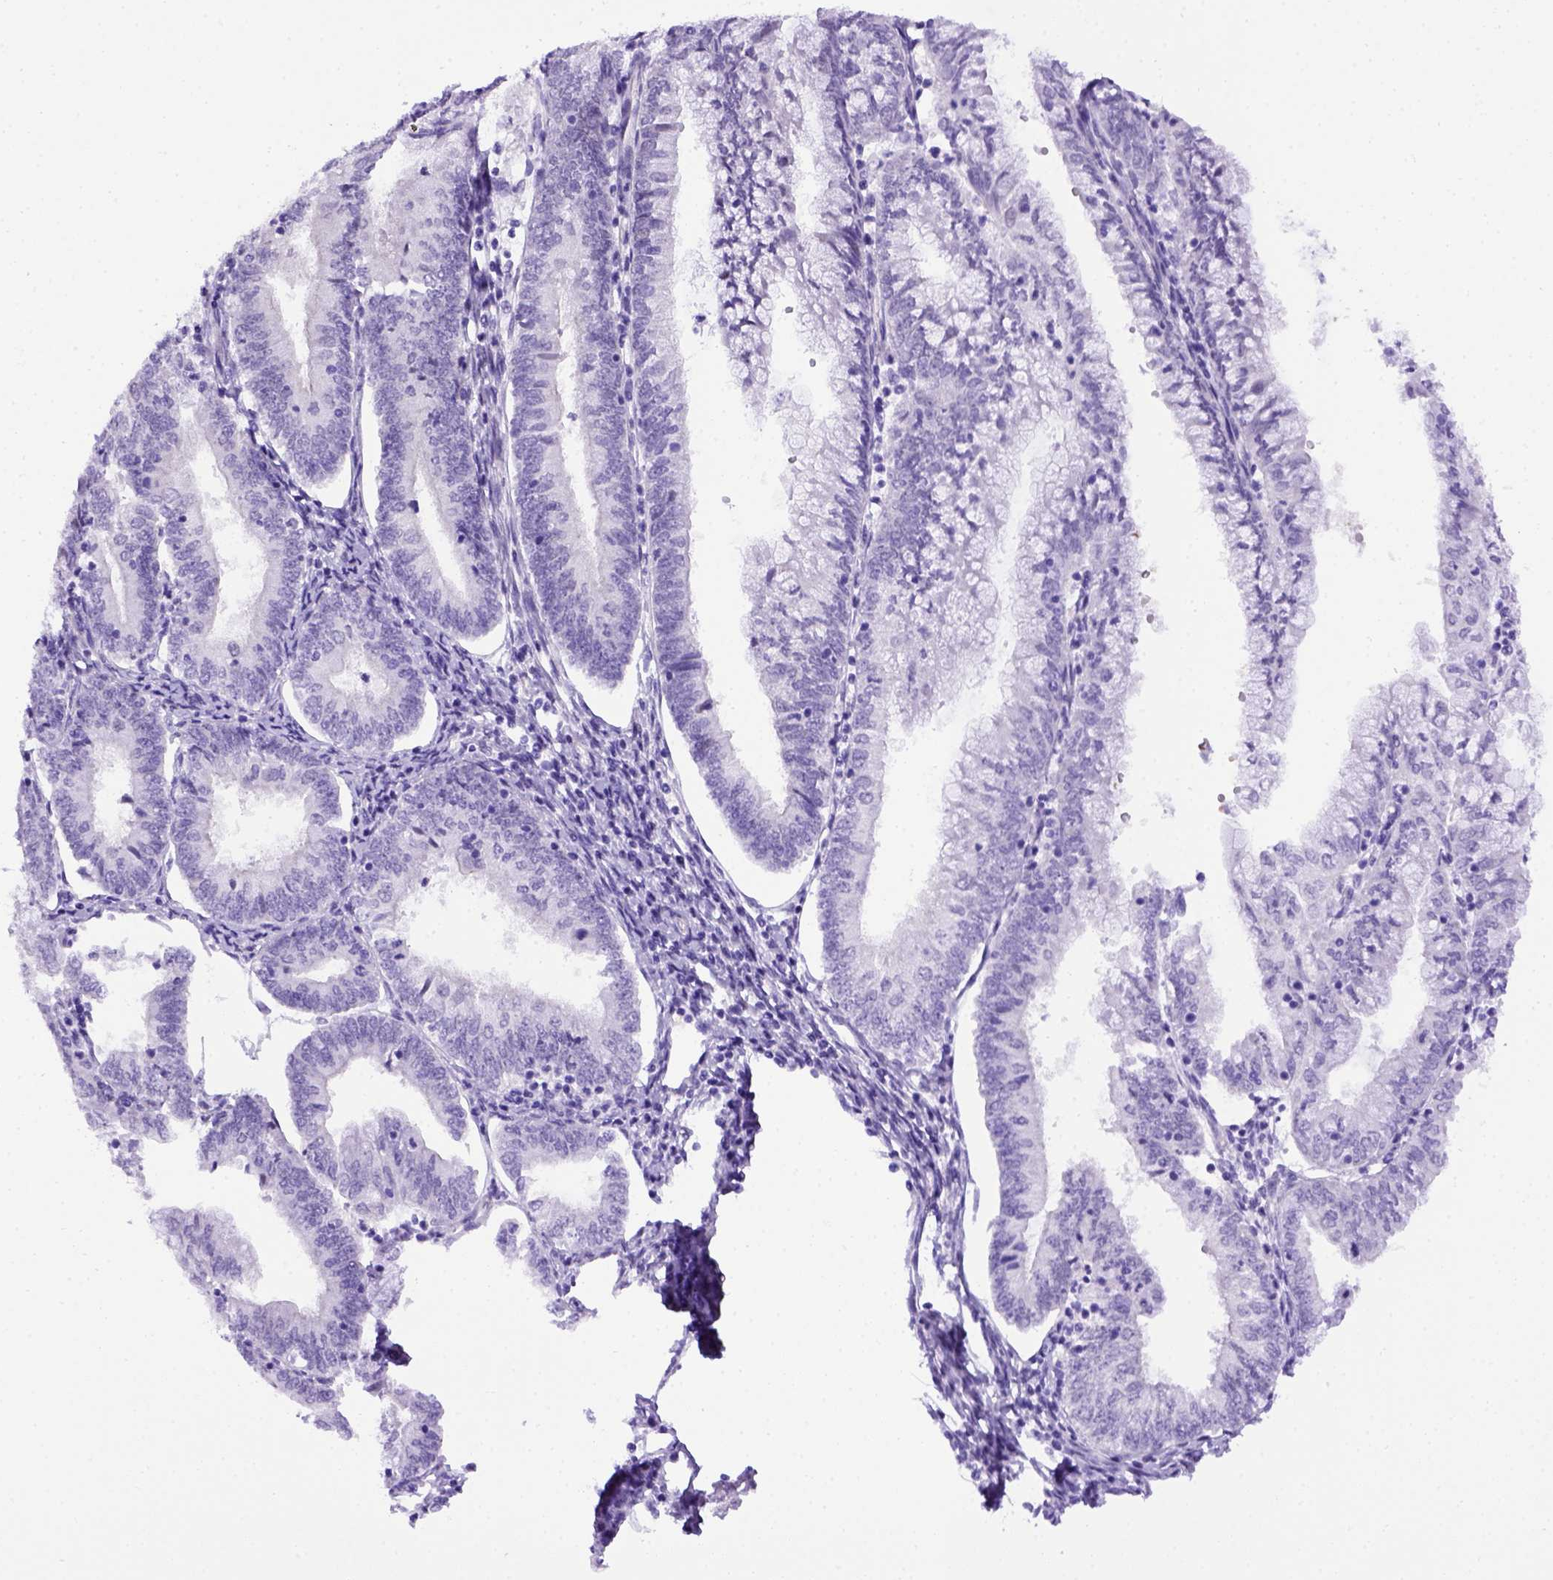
{"staining": {"intensity": "negative", "quantity": "none", "location": "none"}, "tissue": "endometrial cancer", "cell_type": "Tumor cells", "image_type": "cancer", "snomed": [{"axis": "morphology", "description": "Adenocarcinoma, NOS"}, {"axis": "topography", "description": "Endometrium"}], "caption": "Tumor cells show no significant protein expression in endometrial adenocarcinoma.", "gene": "ADAM12", "patient": {"sex": "female", "age": 55}}